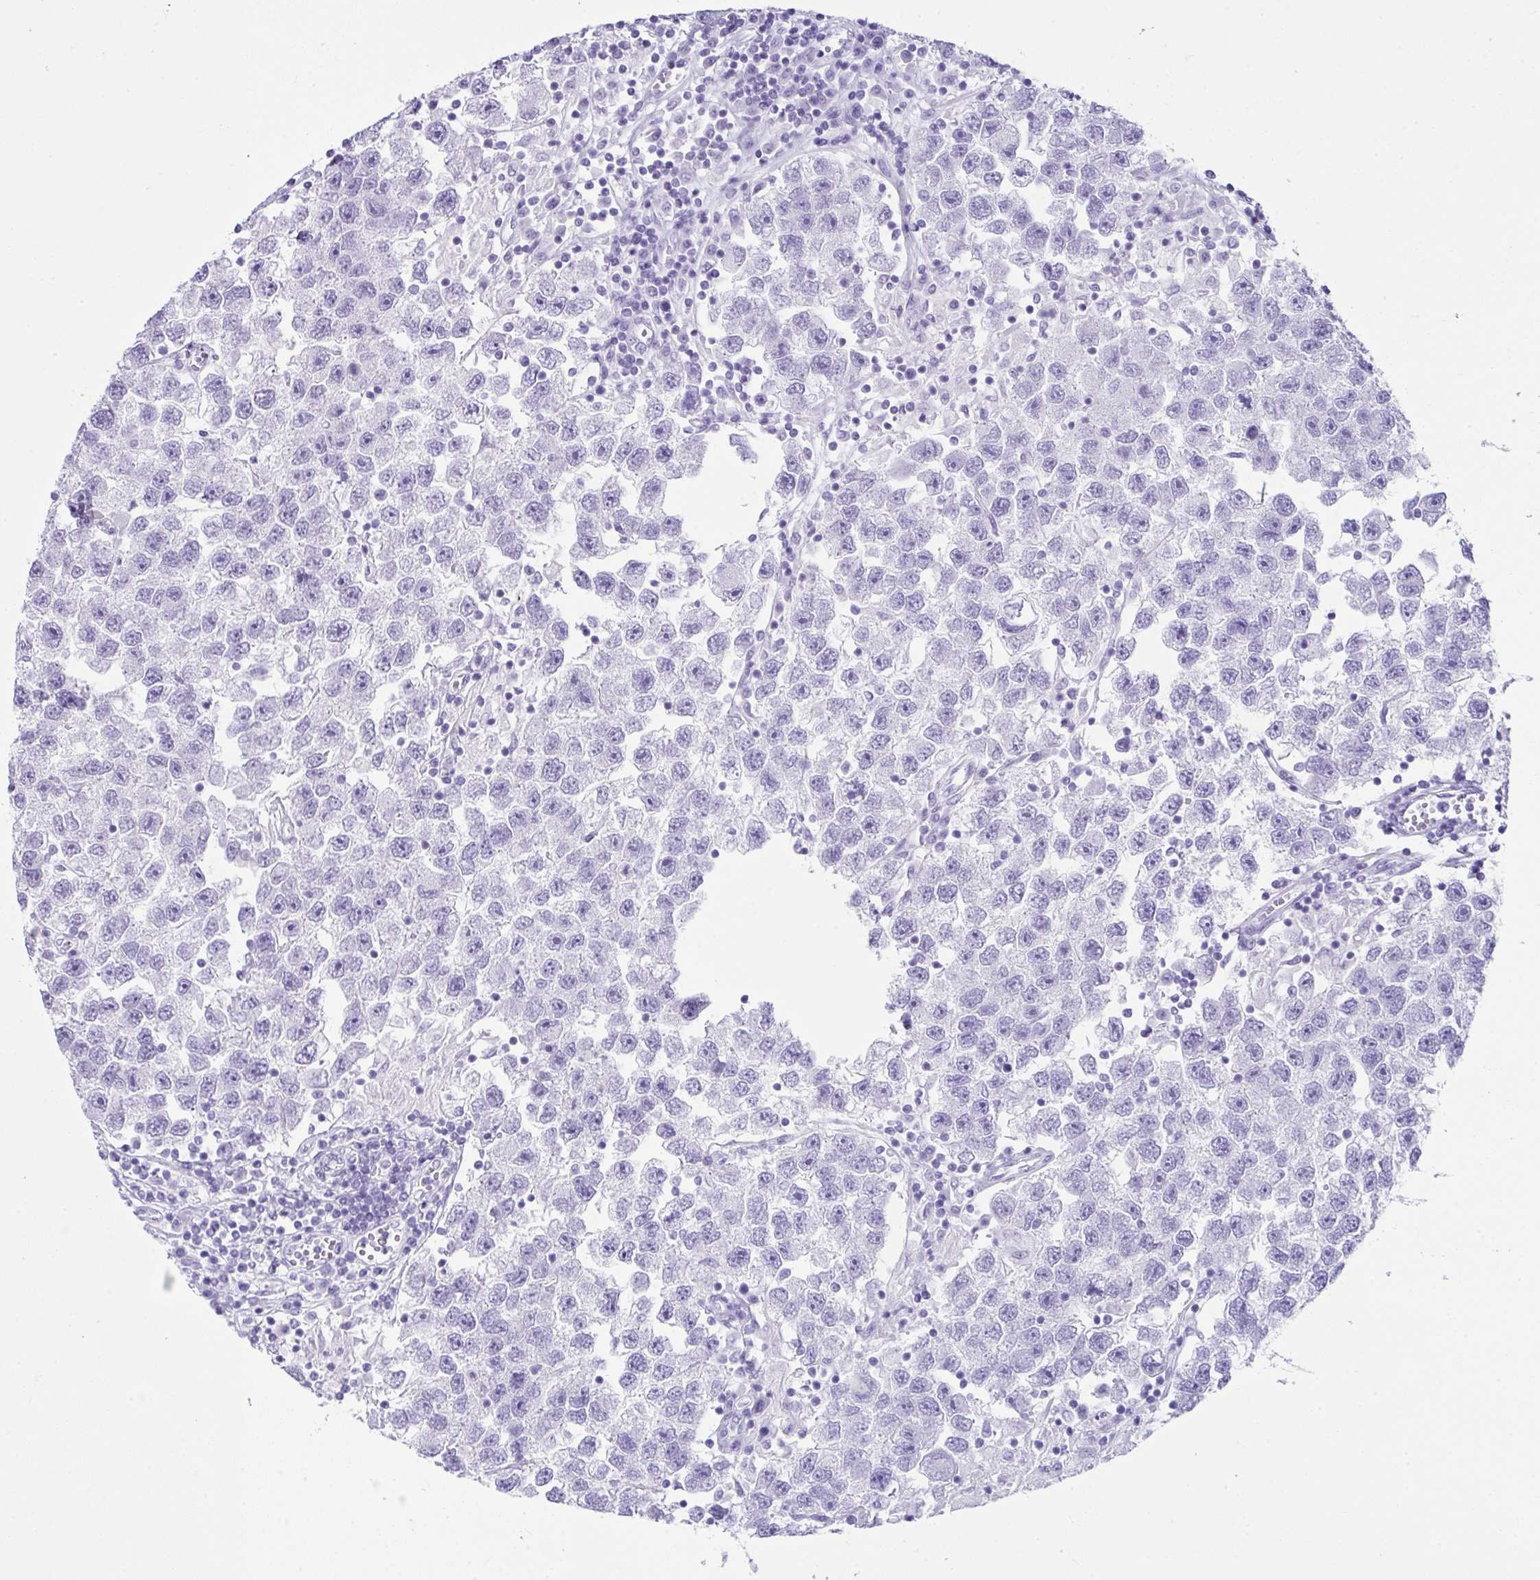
{"staining": {"intensity": "negative", "quantity": "none", "location": "none"}, "tissue": "testis cancer", "cell_type": "Tumor cells", "image_type": "cancer", "snomed": [{"axis": "morphology", "description": "Seminoma, NOS"}, {"axis": "topography", "description": "Testis"}], "caption": "Testis seminoma stained for a protein using IHC displays no staining tumor cells.", "gene": "LGALS4", "patient": {"sex": "male", "age": 26}}